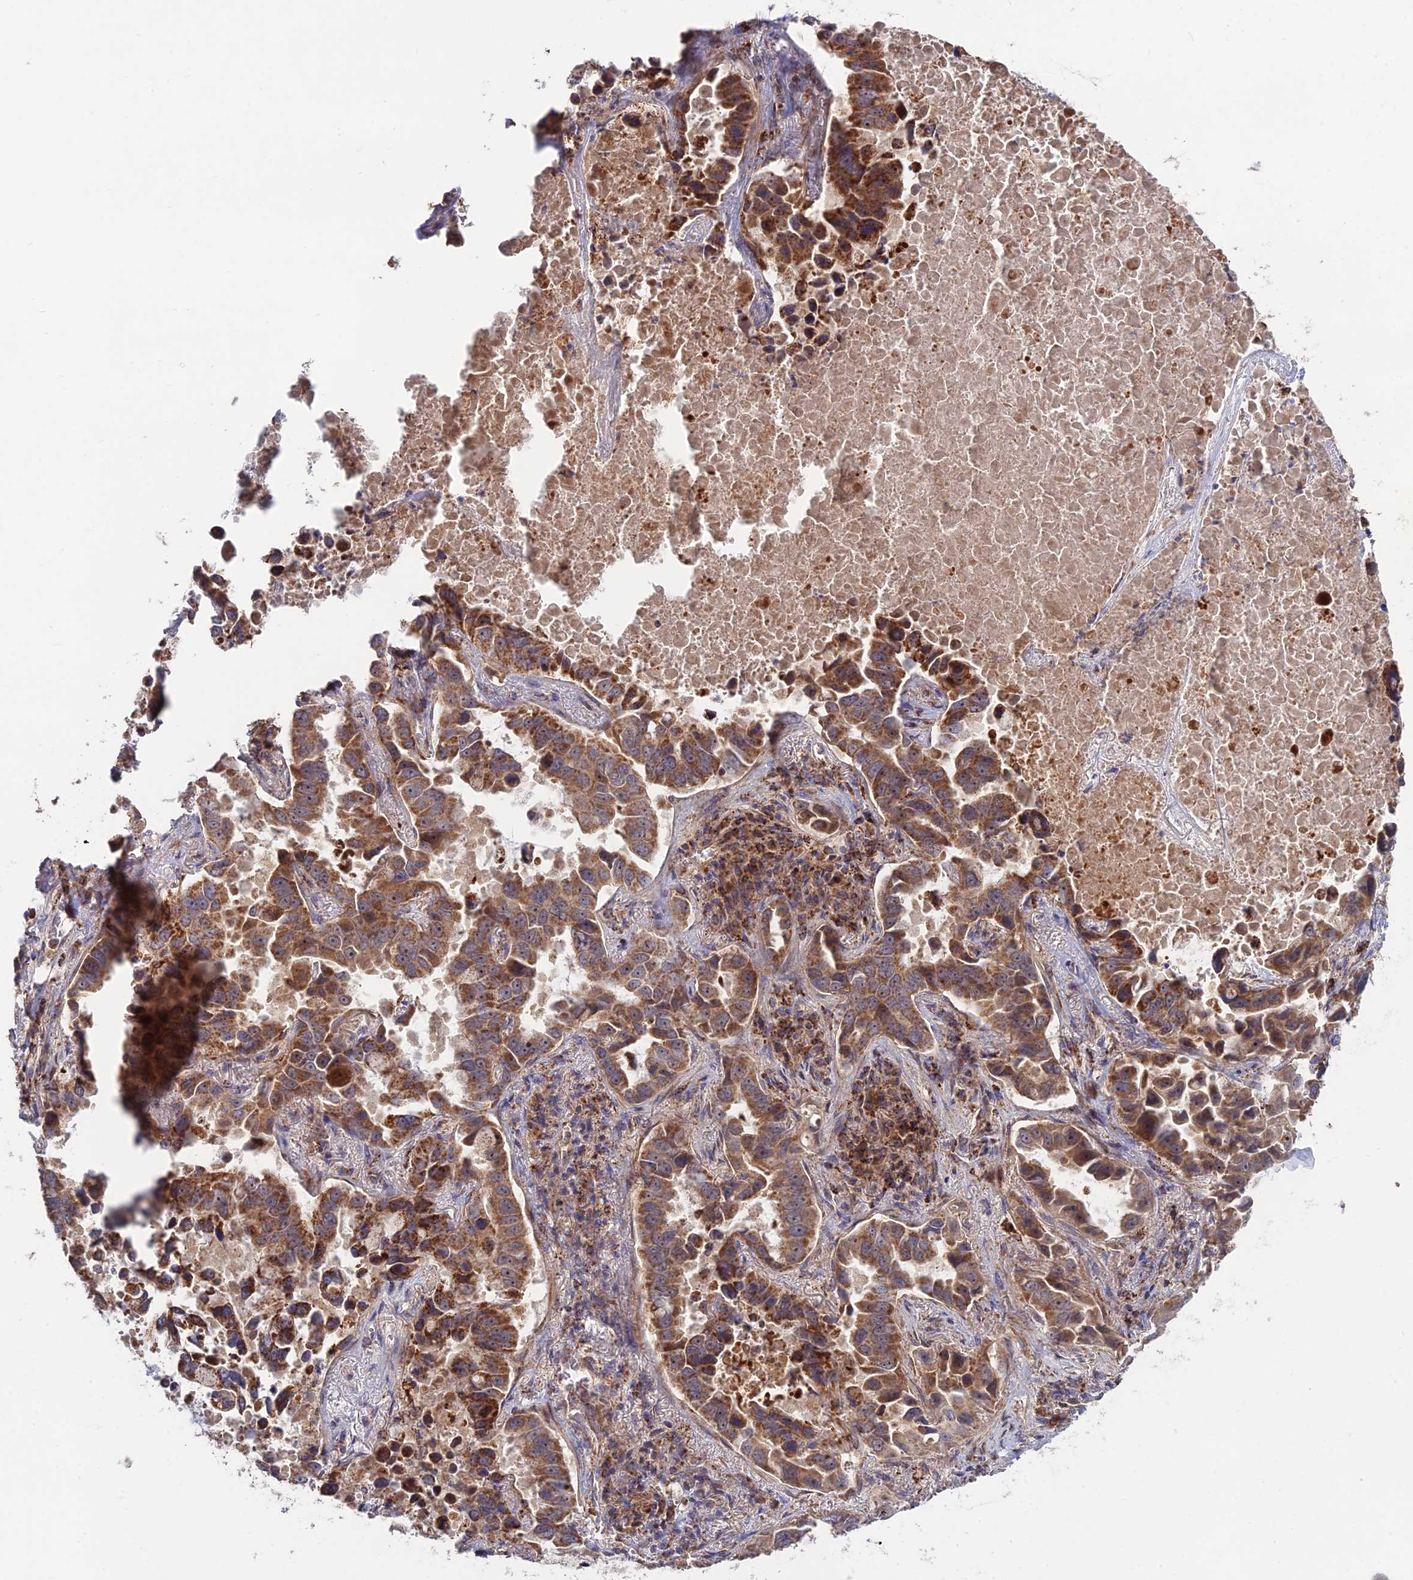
{"staining": {"intensity": "moderate", "quantity": ">75%", "location": "cytoplasmic/membranous"}, "tissue": "lung cancer", "cell_type": "Tumor cells", "image_type": "cancer", "snomed": [{"axis": "morphology", "description": "Adenocarcinoma, NOS"}, {"axis": "topography", "description": "Lung"}], "caption": "A brown stain shows moderate cytoplasmic/membranous staining of a protein in lung adenocarcinoma tumor cells.", "gene": "RIC8B", "patient": {"sex": "male", "age": 64}}